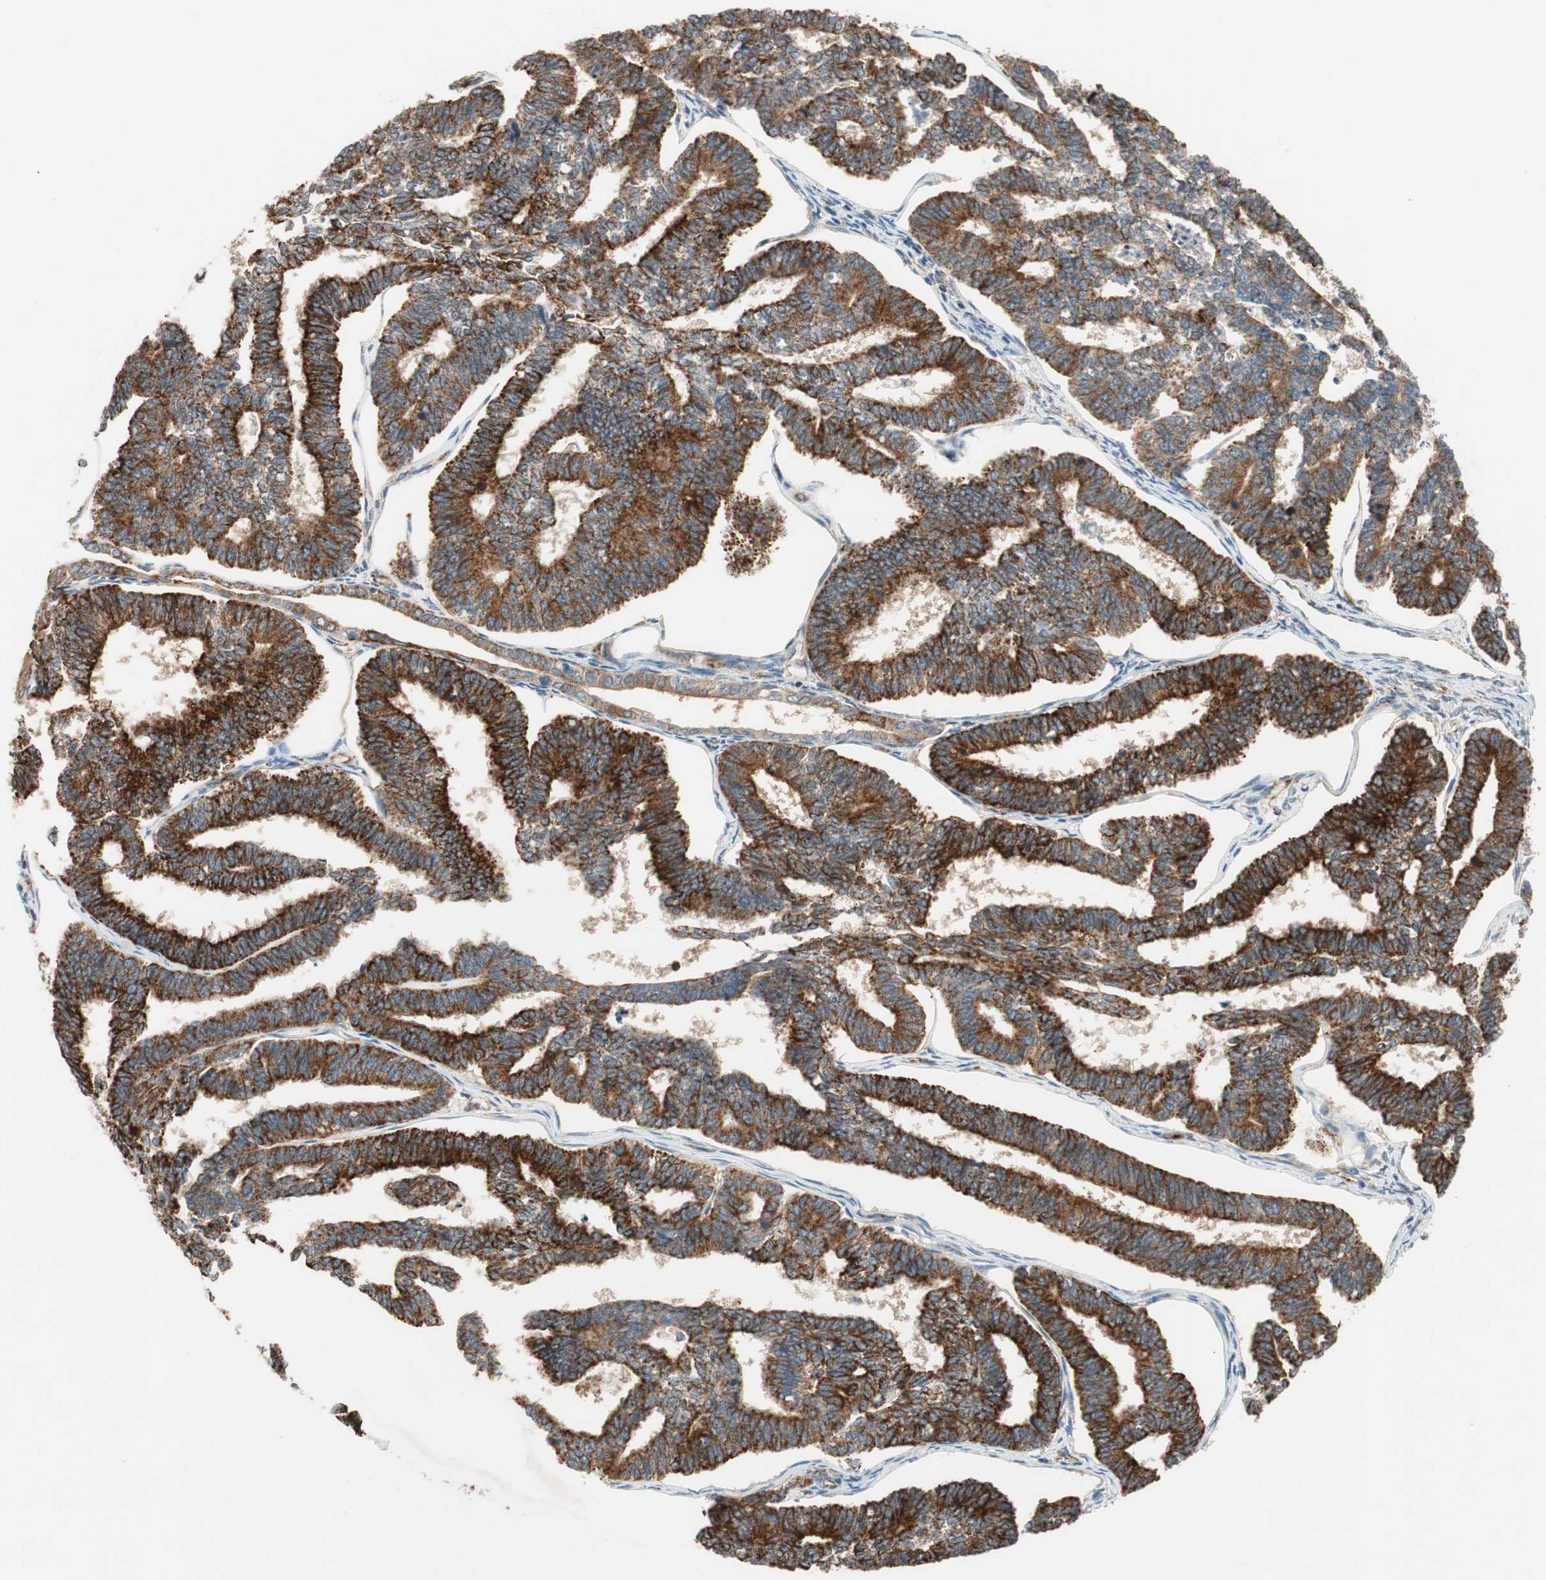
{"staining": {"intensity": "strong", "quantity": ">75%", "location": "cytoplasmic/membranous"}, "tissue": "endometrial cancer", "cell_type": "Tumor cells", "image_type": "cancer", "snomed": [{"axis": "morphology", "description": "Adenocarcinoma, NOS"}, {"axis": "topography", "description": "Endometrium"}], "caption": "This micrograph displays IHC staining of human adenocarcinoma (endometrial), with high strong cytoplasmic/membranous staining in approximately >75% of tumor cells.", "gene": "AKAP1", "patient": {"sex": "female", "age": 70}}